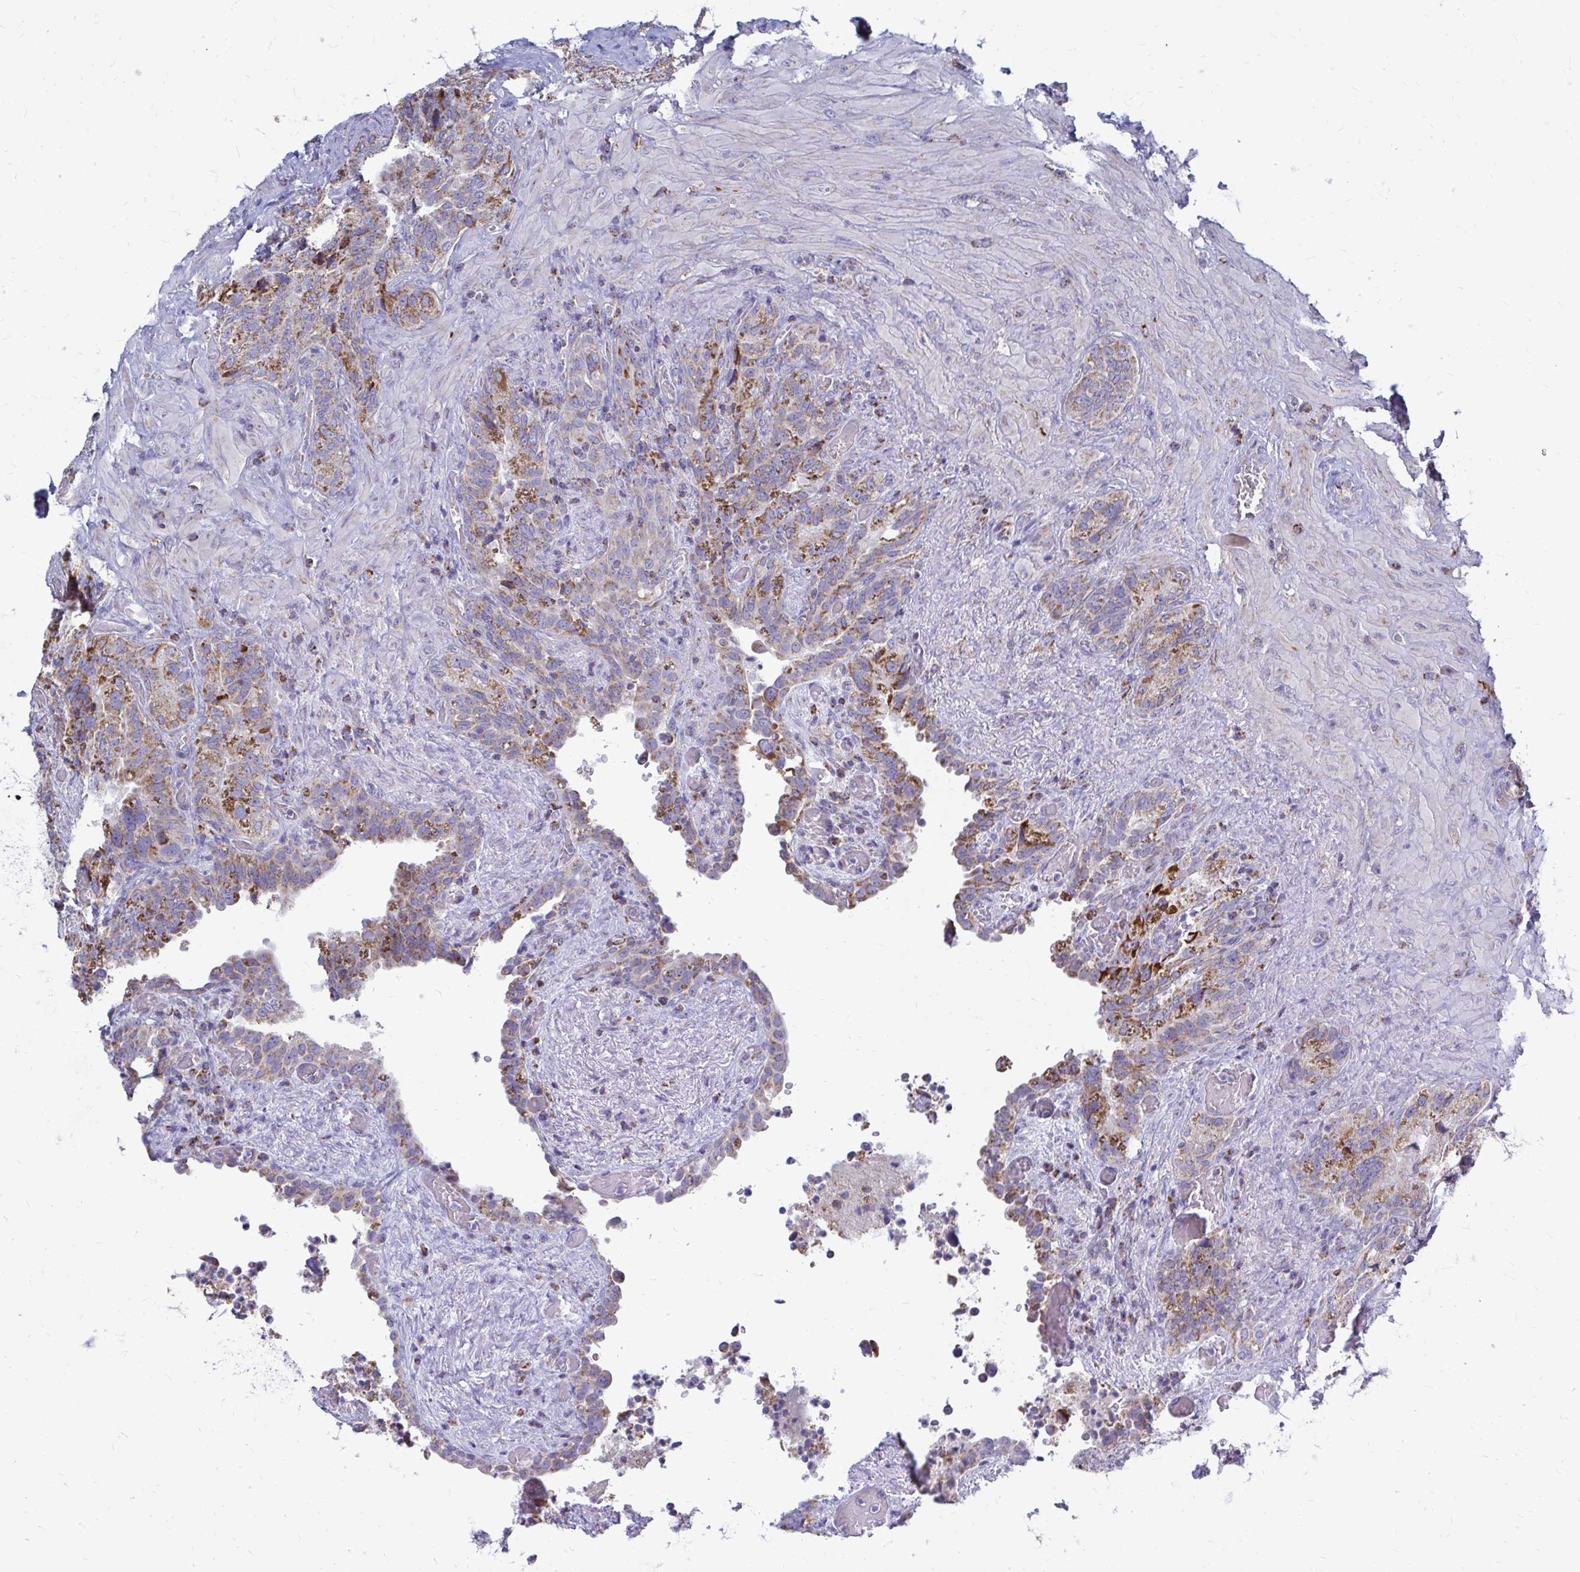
{"staining": {"intensity": "moderate", "quantity": ">75%", "location": "cytoplasmic/membranous"}, "tissue": "seminal vesicle", "cell_type": "Glandular cells", "image_type": "normal", "snomed": [{"axis": "morphology", "description": "Normal tissue, NOS"}, {"axis": "topography", "description": "Seminal veicle"}], "caption": "Moderate cytoplasmic/membranous expression is identified in about >75% of glandular cells in unremarkable seminal vesicle. Using DAB (brown) and hematoxylin (blue) stains, captured at high magnification using brightfield microscopy.", "gene": "OR10R2", "patient": {"sex": "male", "age": 68}}